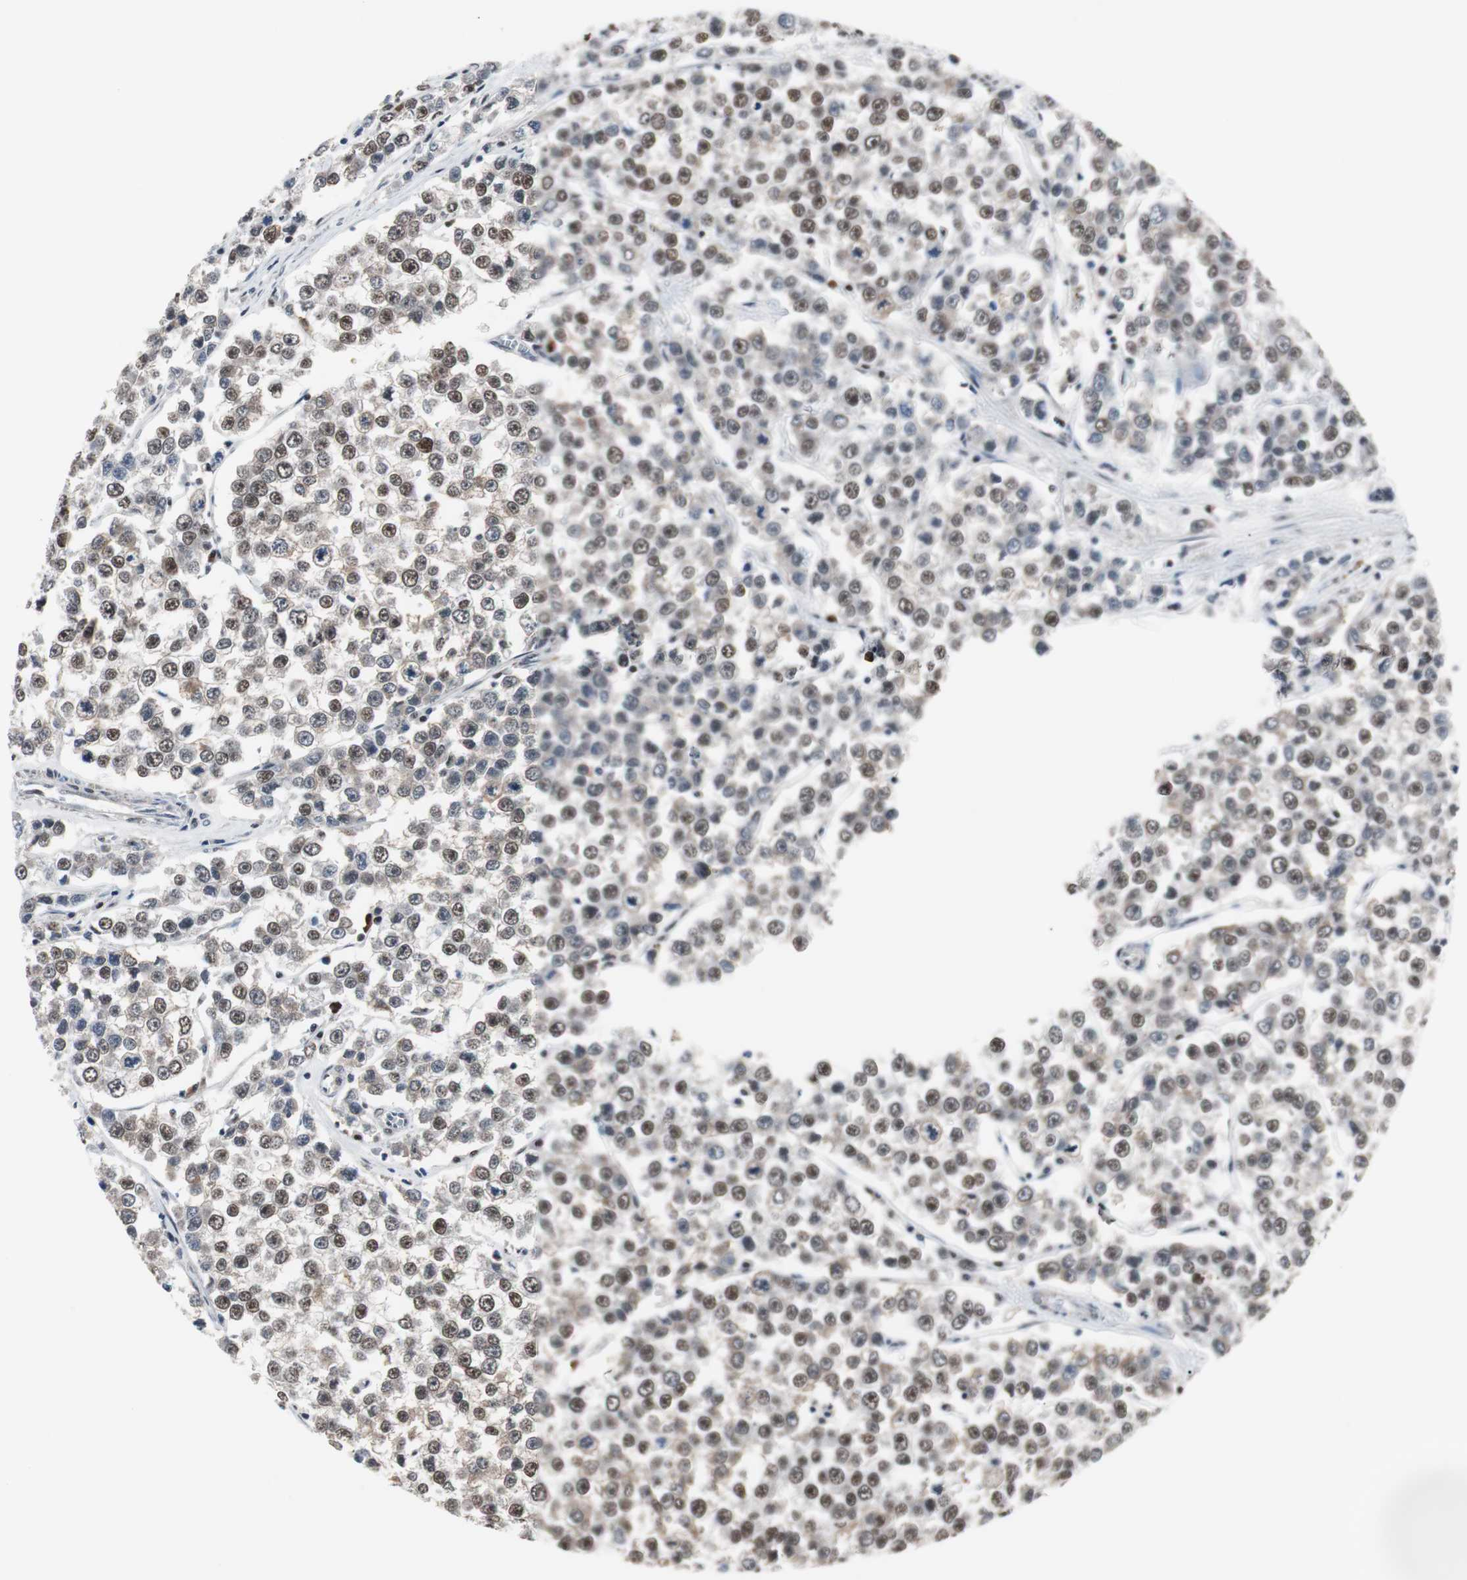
{"staining": {"intensity": "strong", "quantity": "25%-75%", "location": "nuclear"}, "tissue": "testis cancer", "cell_type": "Tumor cells", "image_type": "cancer", "snomed": [{"axis": "morphology", "description": "Seminoma, NOS"}, {"axis": "morphology", "description": "Carcinoma, Embryonal, NOS"}, {"axis": "topography", "description": "Testis"}], "caption": "Immunohistochemistry image of neoplastic tissue: human seminoma (testis) stained using IHC shows high levels of strong protein expression localized specifically in the nuclear of tumor cells, appearing as a nuclear brown color.", "gene": "TAF7", "patient": {"sex": "male", "age": 52}}